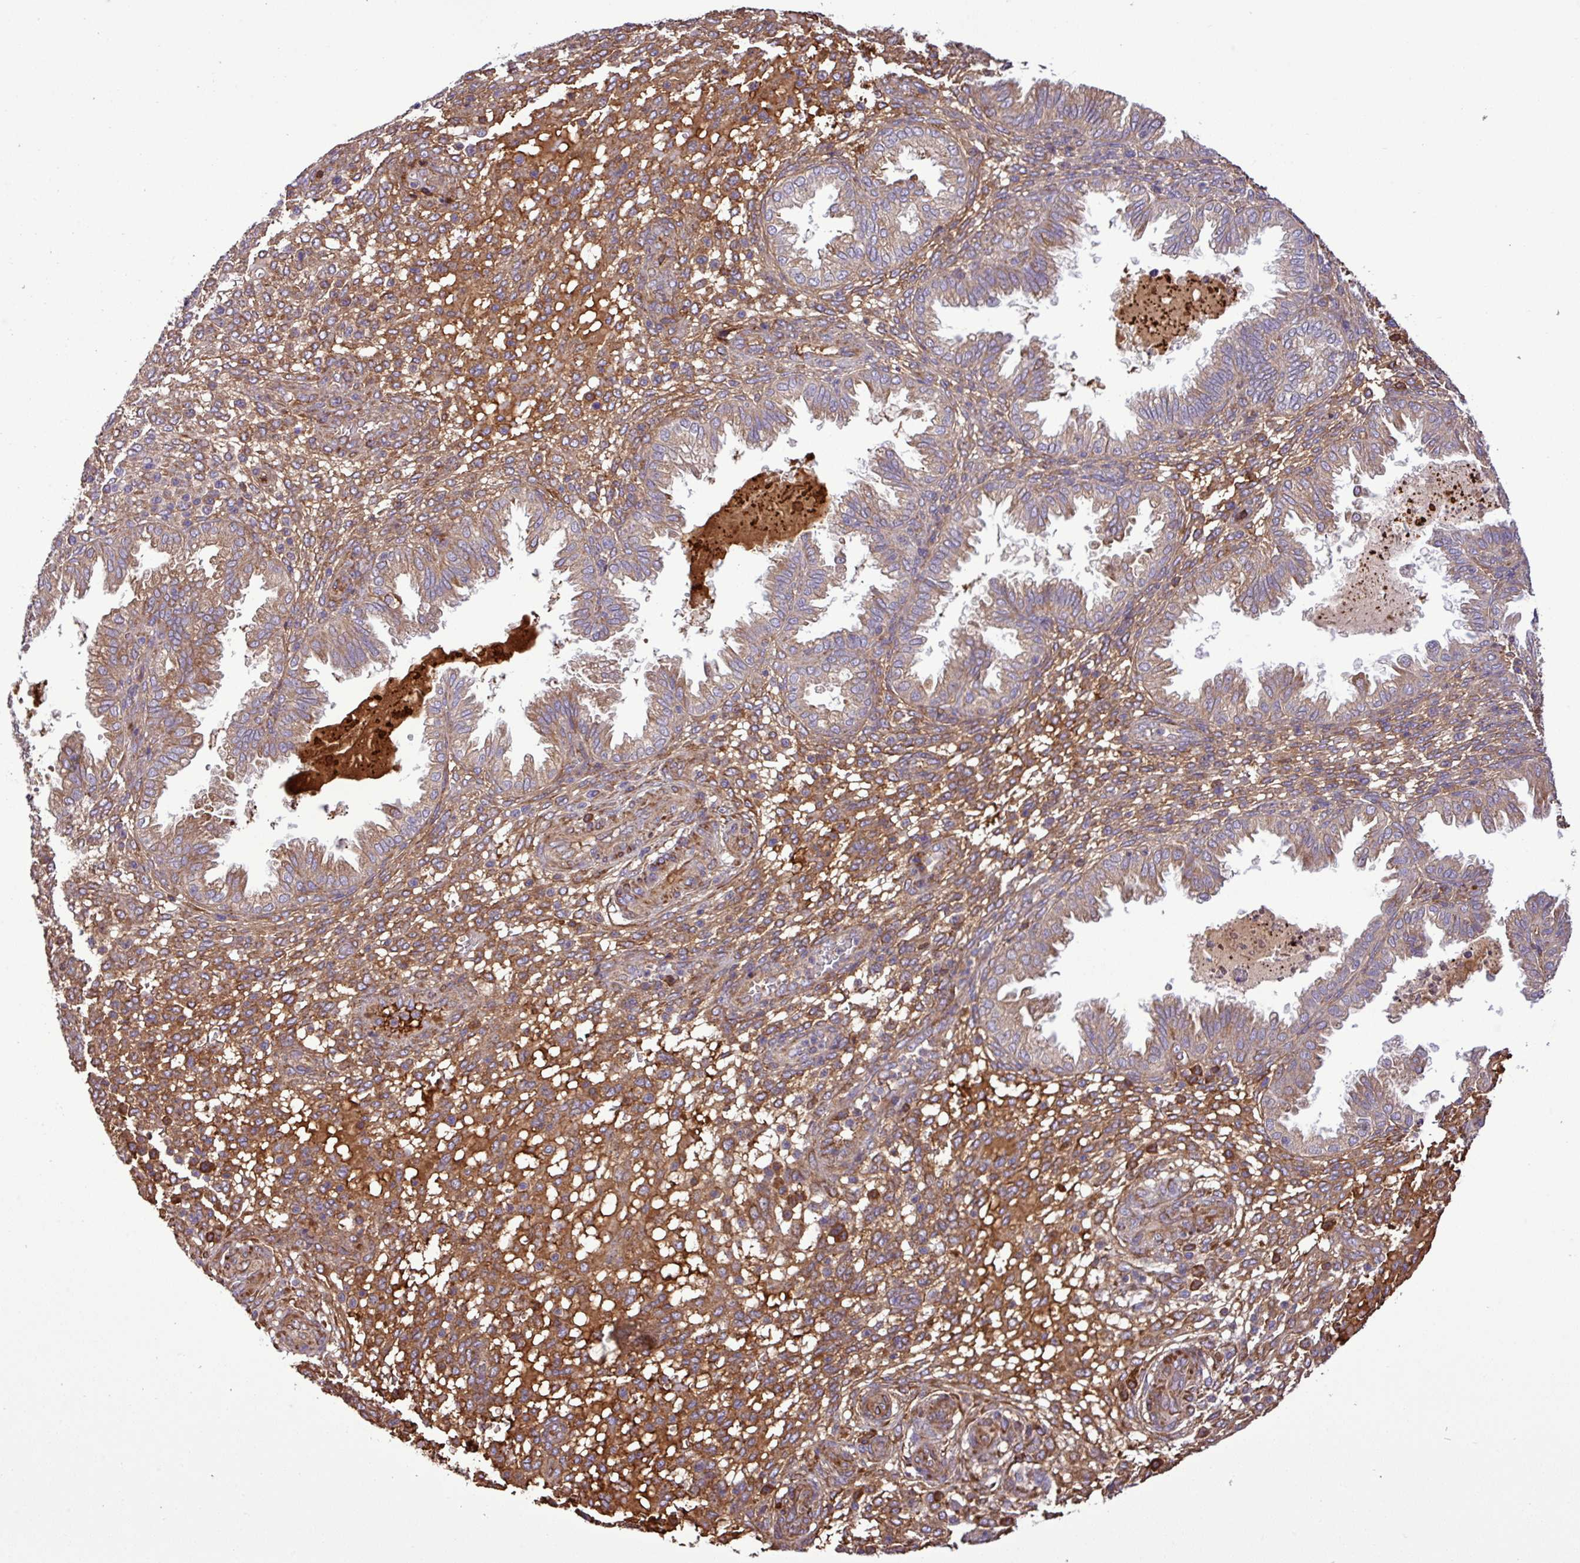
{"staining": {"intensity": "moderate", "quantity": ">75%", "location": "cytoplasmic/membranous"}, "tissue": "endometrium", "cell_type": "Cells in endometrial stroma", "image_type": "normal", "snomed": [{"axis": "morphology", "description": "Normal tissue, NOS"}, {"axis": "topography", "description": "Endometrium"}], "caption": "Protein expression analysis of normal endometrium demonstrates moderate cytoplasmic/membranous positivity in approximately >75% of cells in endometrial stroma.", "gene": "CWH43", "patient": {"sex": "female", "age": 33}}